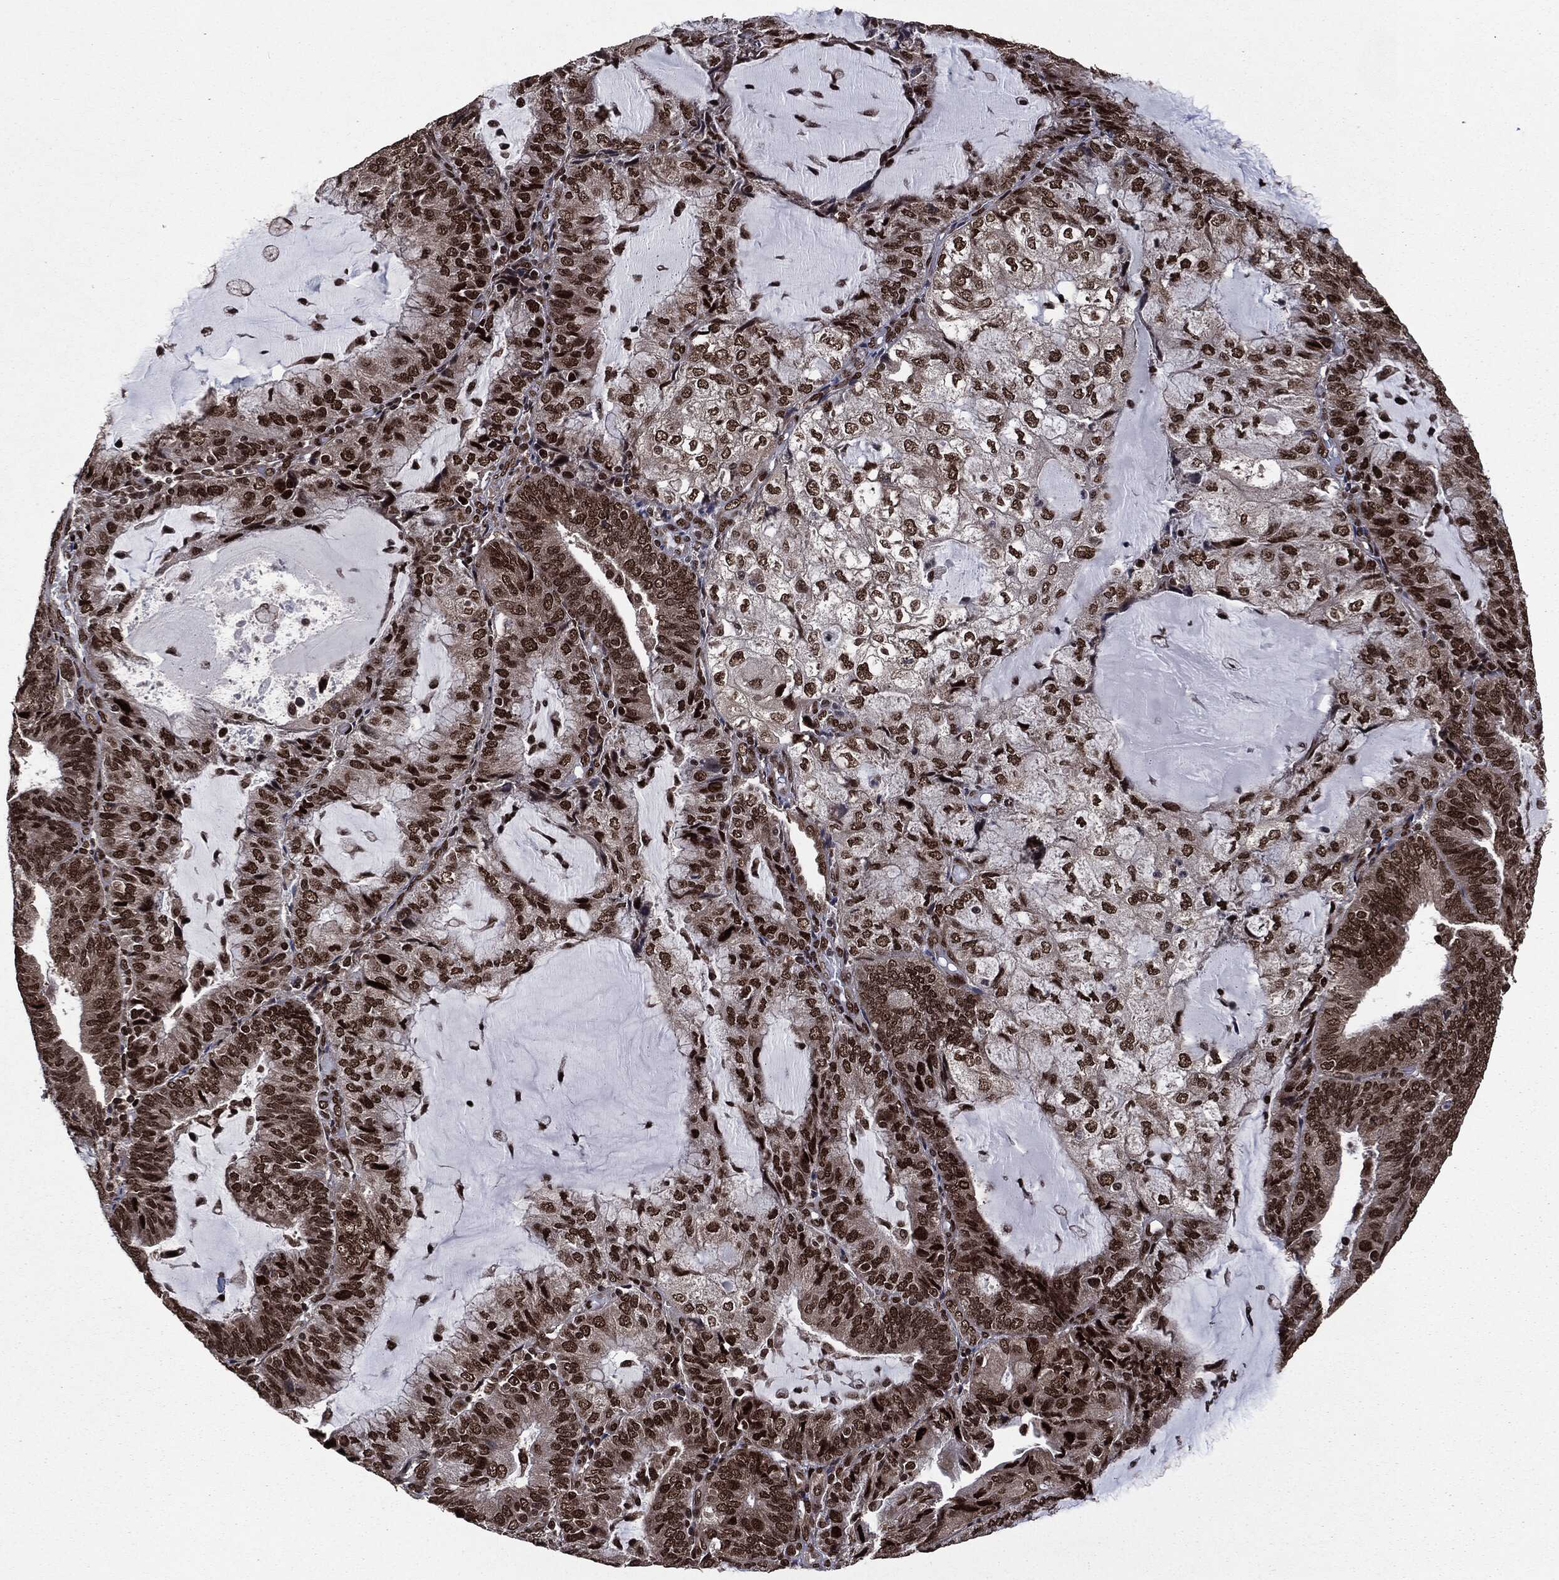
{"staining": {"intensity": "strong", "quantity": ">75%", "location": "nuclear"}, "tissue": "endometrial cancer", "cell_type": "Tumor cells", "image_type": "cancer", "snomed": [{"axis": "morphology", "description": "Adenocarcinoma, NOS"}, {"axis": "topography", "description": "Endometrium"}], "caption": "Human endometrial cancer stained with a brown dye shows strong nuclear positive staining in about >75% of tumor cells.", "gene": "DVL2", "patient": {"sex": "female", "age": 81}}